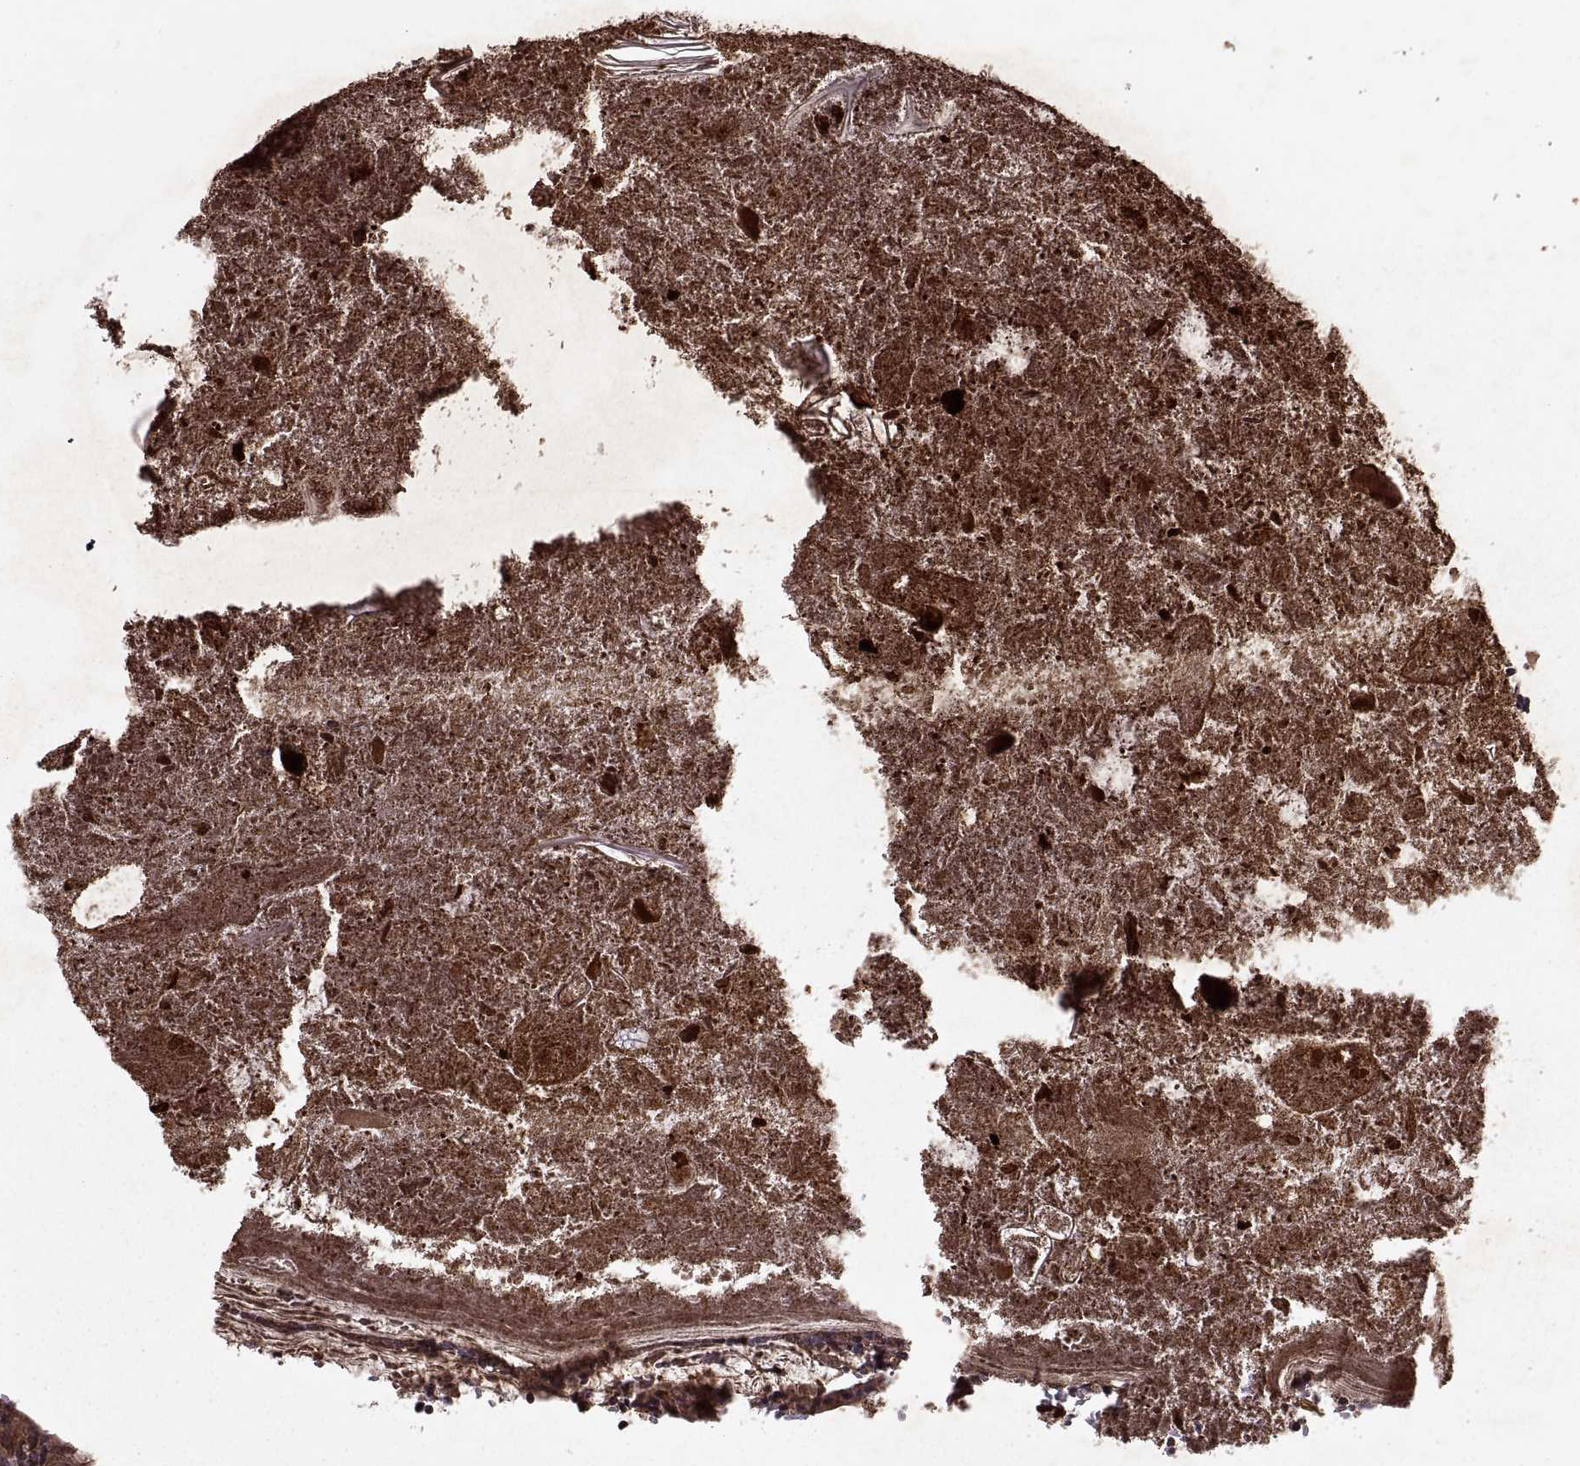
{"staining": {"intensity": "moderate", "quantity": ">75%", "location": "cytoplasmic/membranous"}, "tissue": "appendix", "cell_type": "Glandular cells", "image_type": "normal", "snomed": [{"axis": "morphology", "description": "Normal tissue, NOS"}, {"axis": "topography", "description": "Appendix"}], "caption": "Moderate cytoplasmic/membranous positivity is present in approximately >75% of glandular cells in normal appendix.", "gene": "PTOV1", "patient": {"sex": "female", "age": 23}}